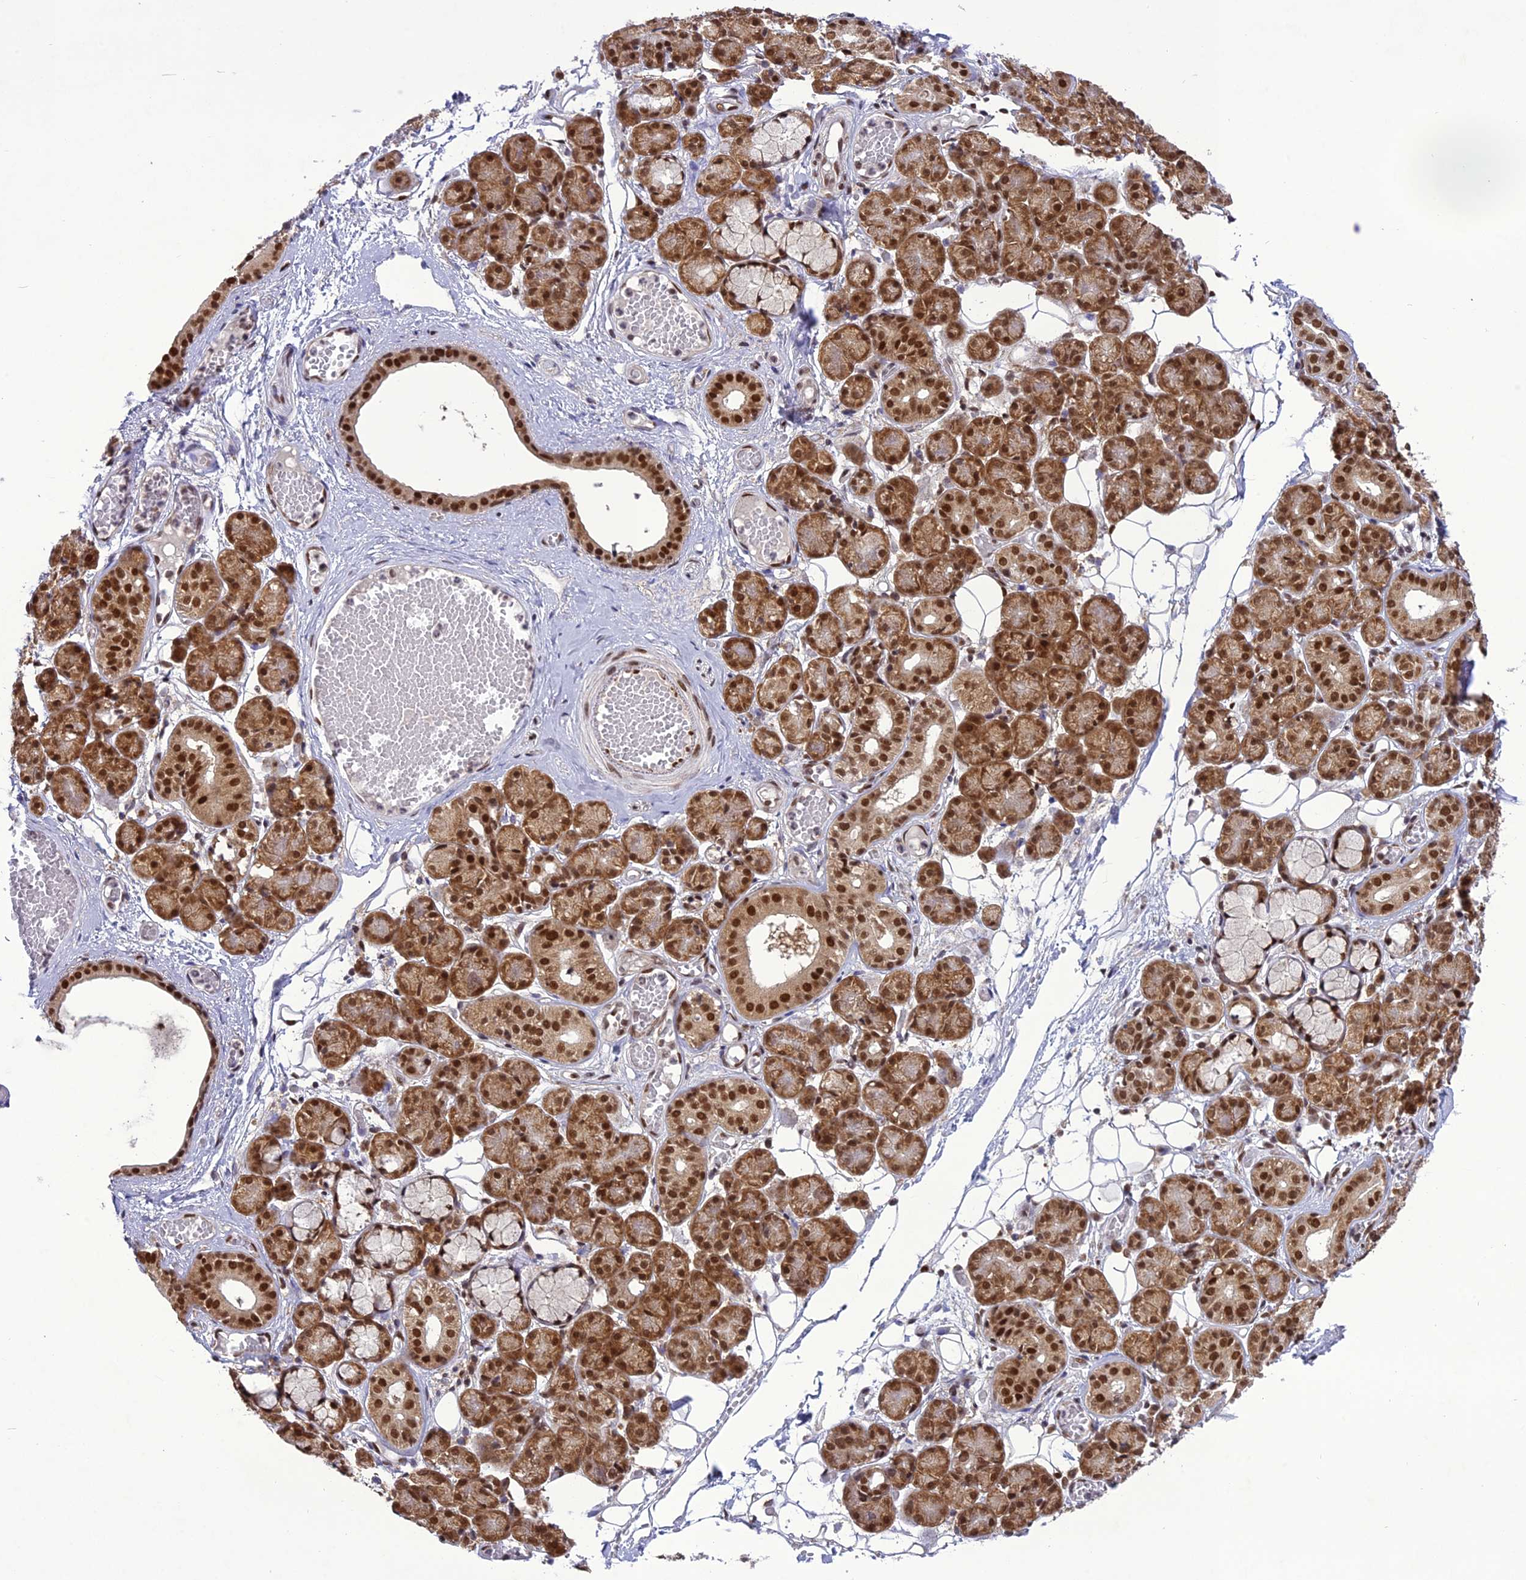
{"staining": {"intensity": "strong", "quantity": ">75%", "location": "cytoplasmic/membranous,nuclear"}, "tissue": "salivary gland", "cell_type": "Glandular cells", "image_type": "normal", "snomed": [{"axis": "morphology", "description": "Normal tissue, NOS"}, {"axis": "topography", "description": "Salivary gland"}], "caption": "Salivary gland stained for a protein demonstrates strong cytoplasmic/membranous,nuclear positivity in glandular cells. The protein is shown in brown color, while the nuclei are stained blue.", "gene": "DDX1", "patient": {"sex": "male", "age": 63}}